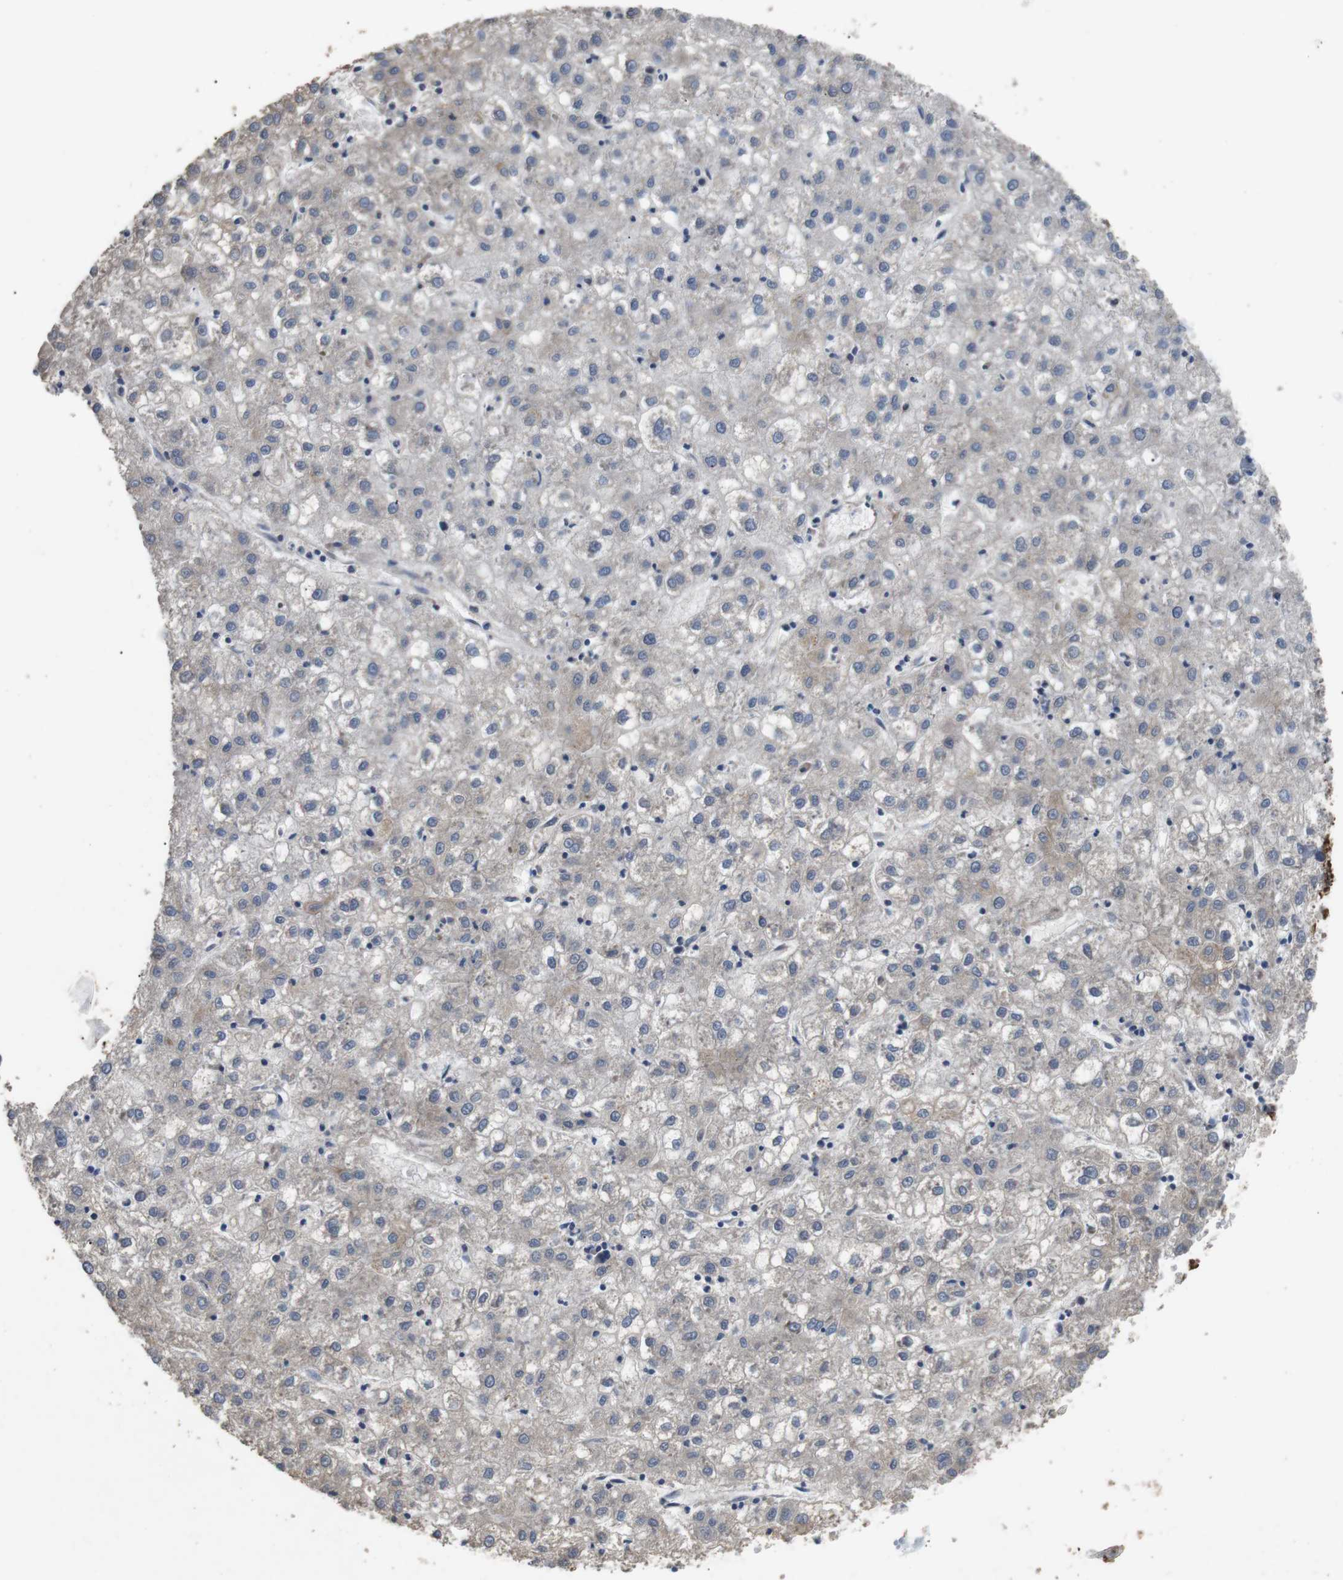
{"staining": {"intensity": "weak", "quantity": "<25%", "location": "cytoplasmic/membranous"}, "tissue": "liver cancer", "cell_type": "Tumor cells", "image_type": "cancer", "snomed": [{"axis": "morphology", "description": "Carcinoma, Hepatocellular, NOS"}, {"axis": "topography", "description": "Liver"}], "caption": "High magnification brightfield microscopy of liver hepatocellular carcinoma stained with DAB (brown) and counterstained with hematoxylin (blue): tumor cells show no significant positivity. The staining was performed using DAB (3,3'-diaminobenzidine) to visualize the protein expression in brown, while the nuclei were stained in blue with hematoxylin (Magnification: 20x).", "gene": "ADGRL3", "patient": {"sex": "male", "age": 72}}